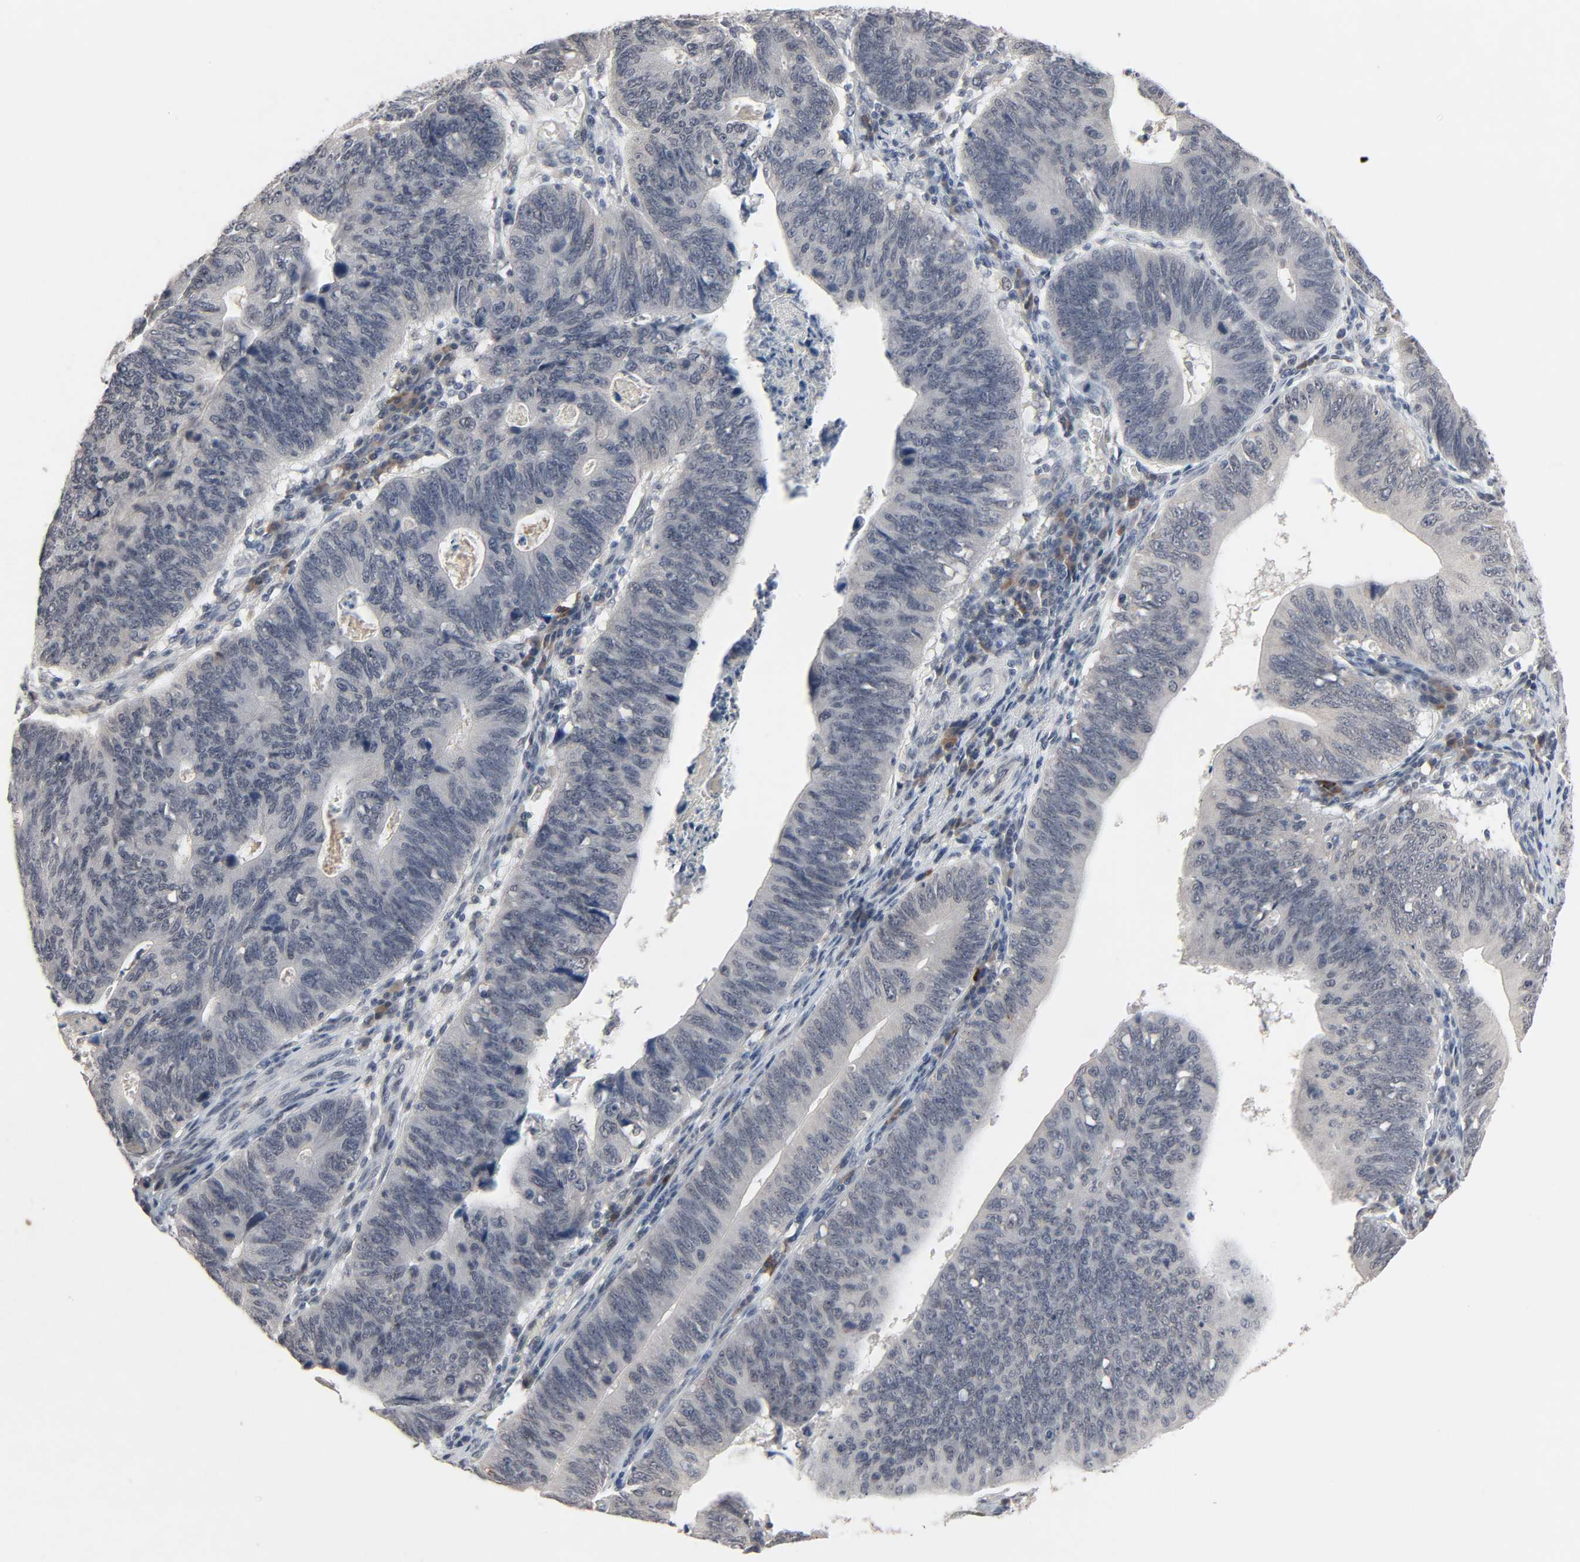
{"staining": {"intensity": "negative", "quantity": "none", "location": "none"}, "tissue": "stomach cancer", "cell_type": "Tumor cells", "image_type": "cancer", "snomed": [{"axis": "morphology", "description": "Adenocarcinoma, NOS"}, {"axis": "topography", "description": "Stomach"}], "caption": "Immunohistochemistry (IHC) micrograph of stomach cancer stained for a protein (brown), which exhibits no positivity in tumor cells.", "gene": "MT3", "patient": {"sex": "male", "age": 59}}